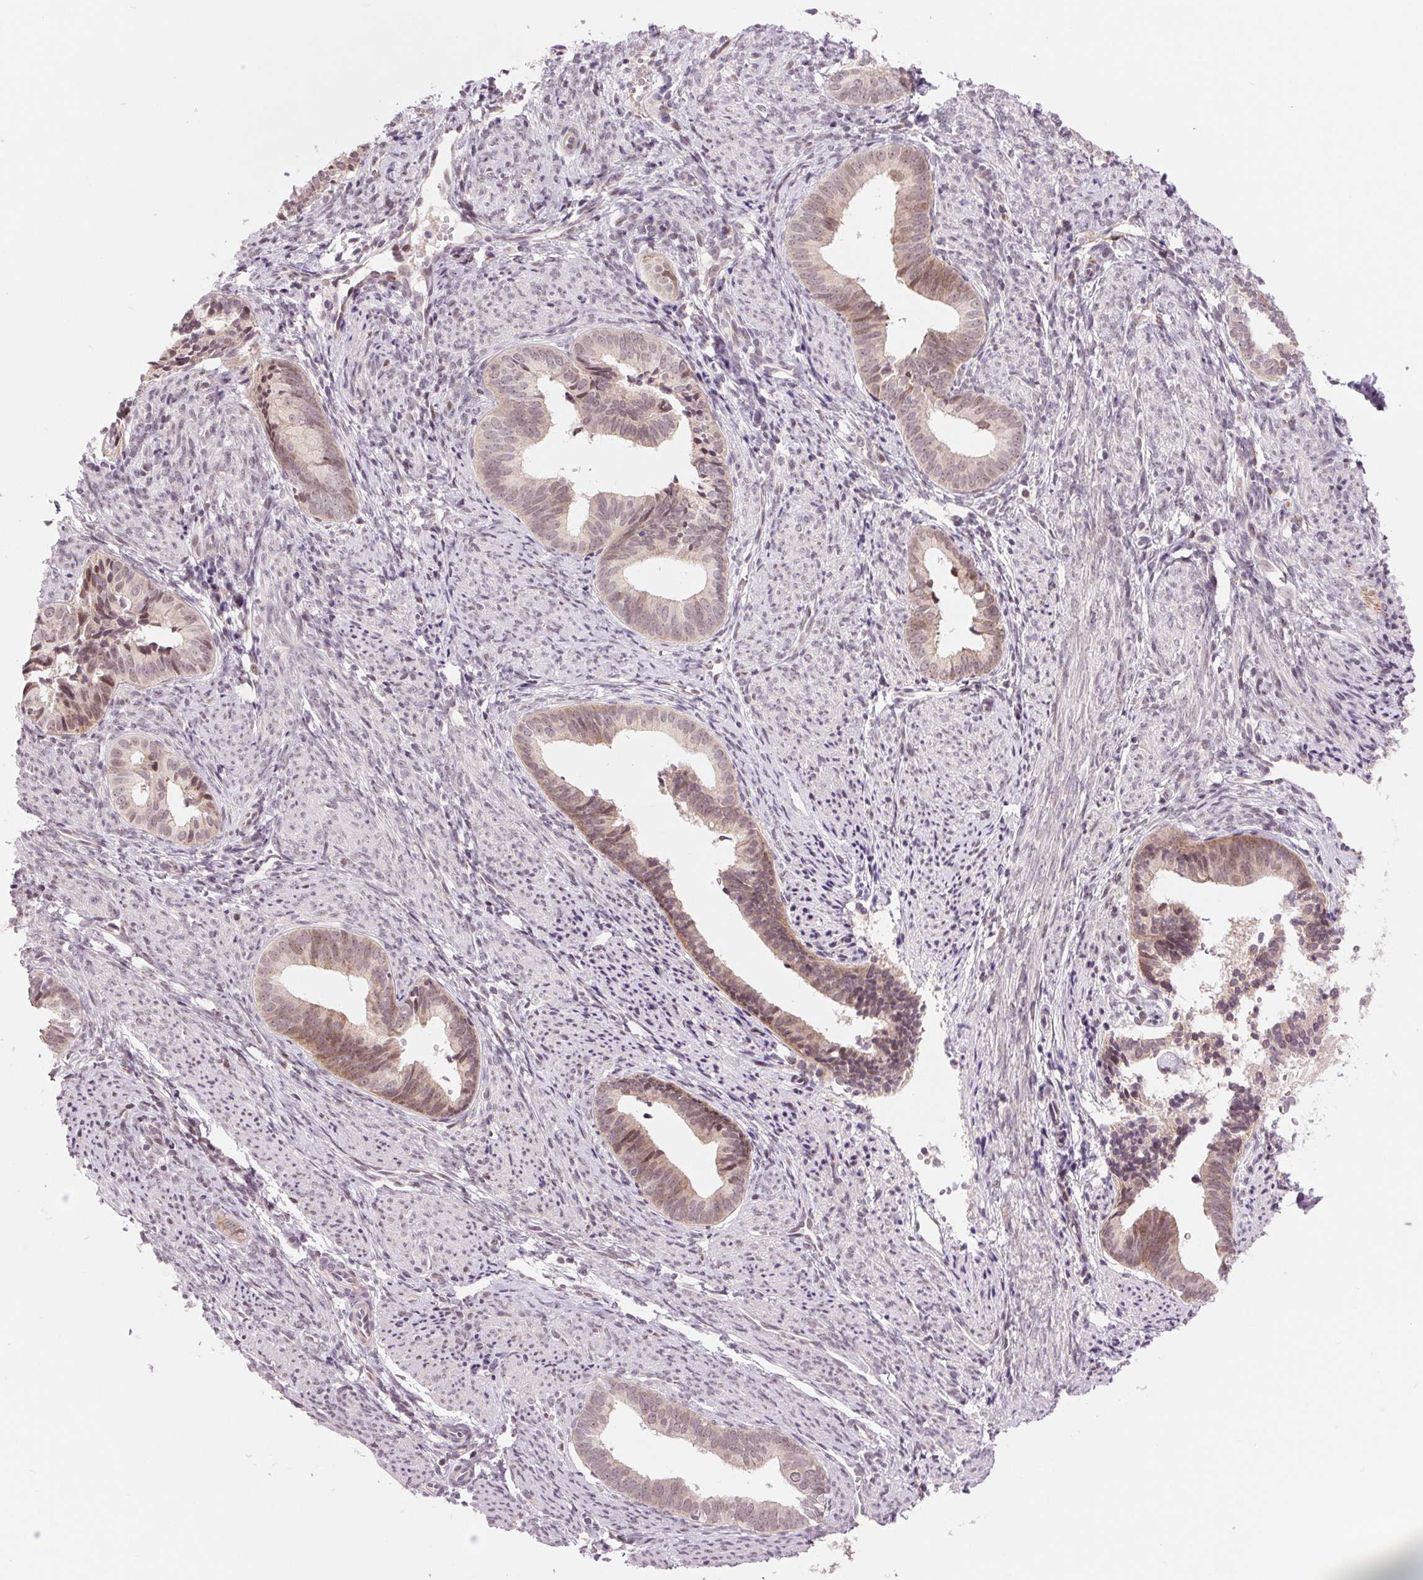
{"staining": {"intensity": "weak", "quantity": "<25%", "location": "cytoplasmic/membranous,nuclear"}, "tissue": "endometrial cancer", "cell_type": "Tumor cells", "image_type": "cancer", "snomed": [{"axis": "morphology", "description": "Adenocarcinoma, NOS"}, {"axis": "topography", "description": "Endometrium"}], "caption": "A histopathology image of human endometrial cancer is negative for staining in tumor cells.", "gene": "ARHGAP32", "patient": {"sex": "female", "age": 75}}